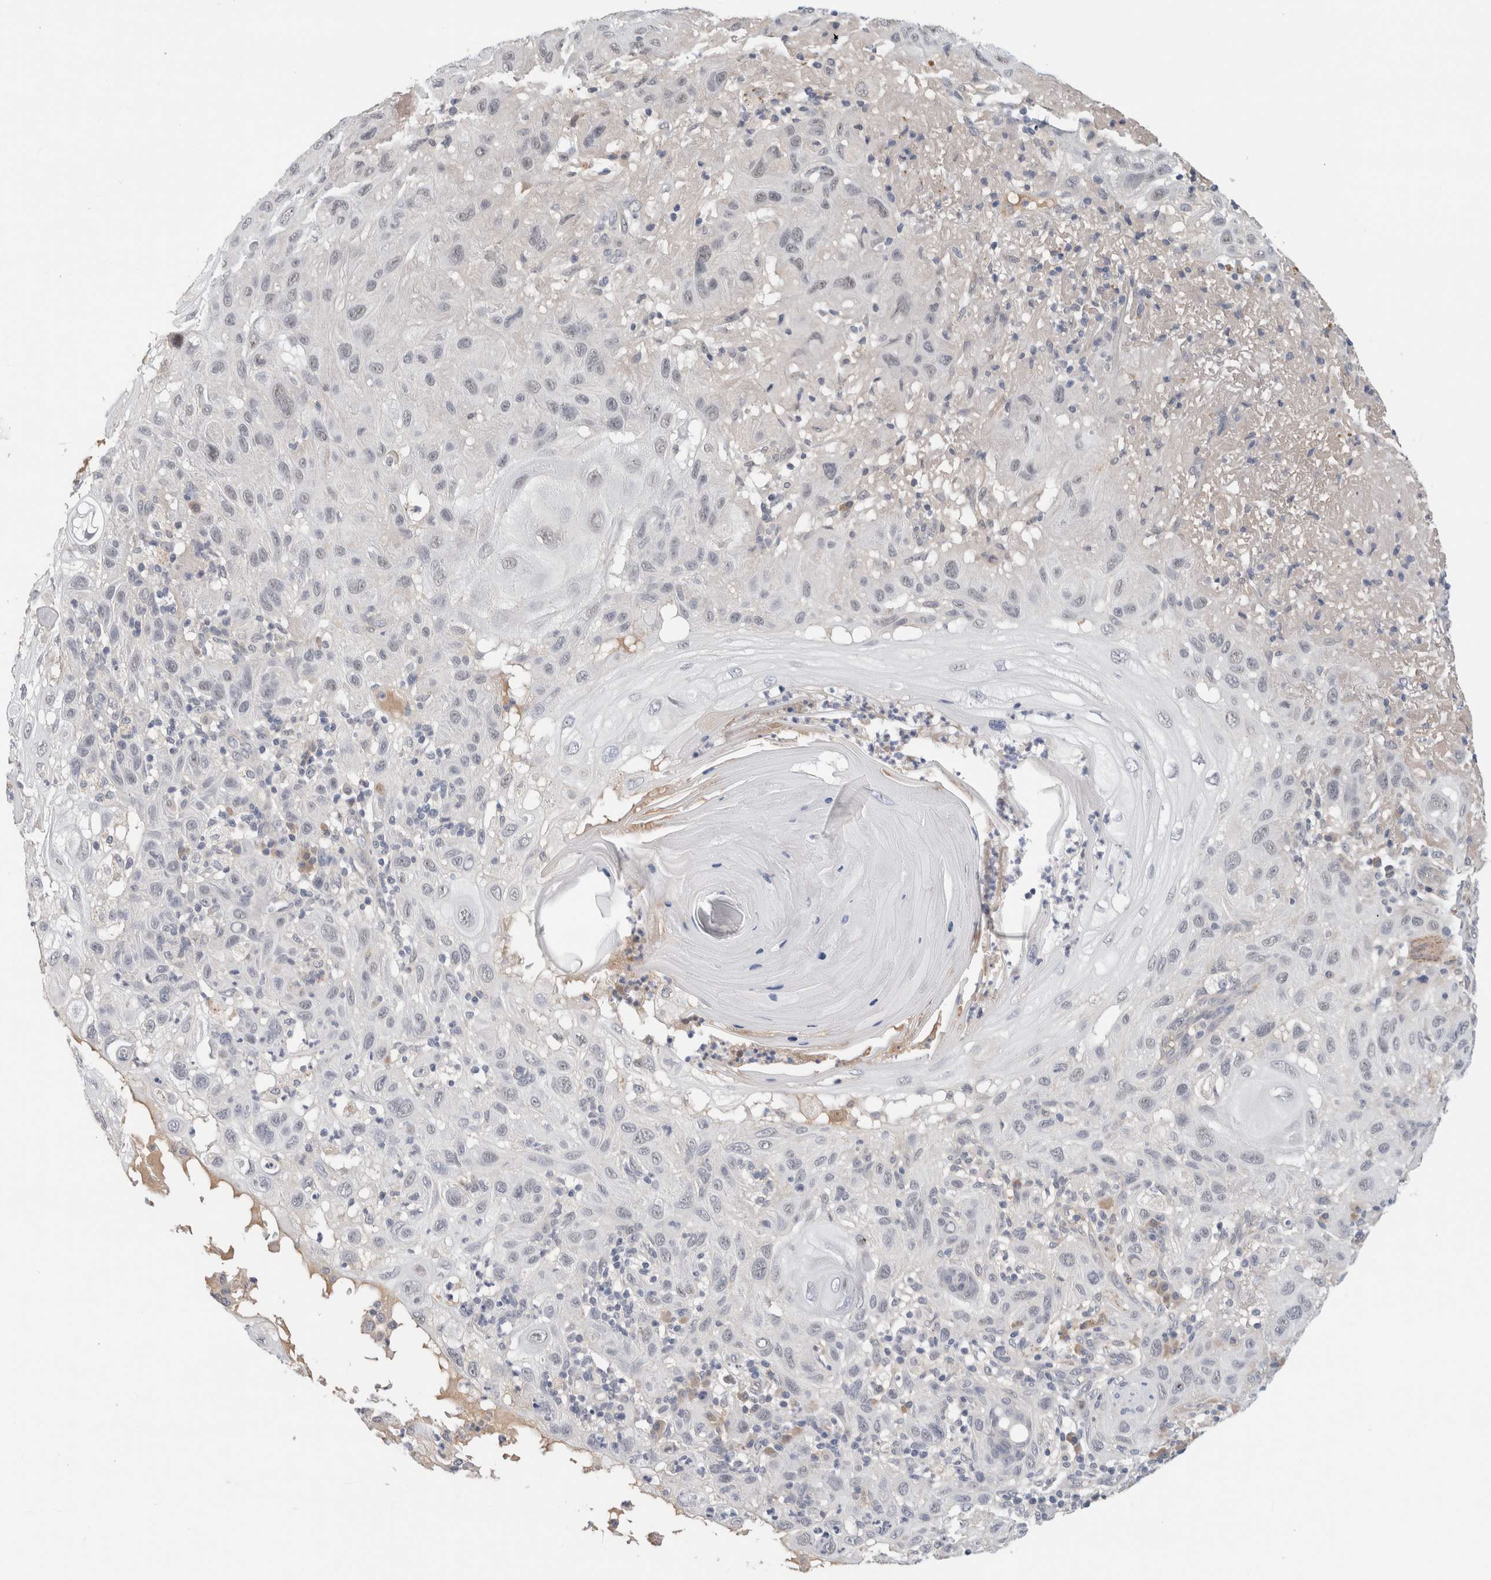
{"staining": {"intensity": "negative", "quantity": "none", "location": "none"}, "tissue": "skin cancer", "cell_type": "Tumor cells", "image_type": "cancer", "snomed": [{"axis": "morphology", "description": "Normal tissue, NOS"}, {"axis": "morphology", "description": "Squamous cell carcinoma, NOS"}, {"axis": "topography", "description": "Skin"}], "caption": "Tumor cells show no significant expression in skin cancer (squamous cell carcinoma).", "gene": "HCN3", "patient": {"sex": "female", "age": 96}}